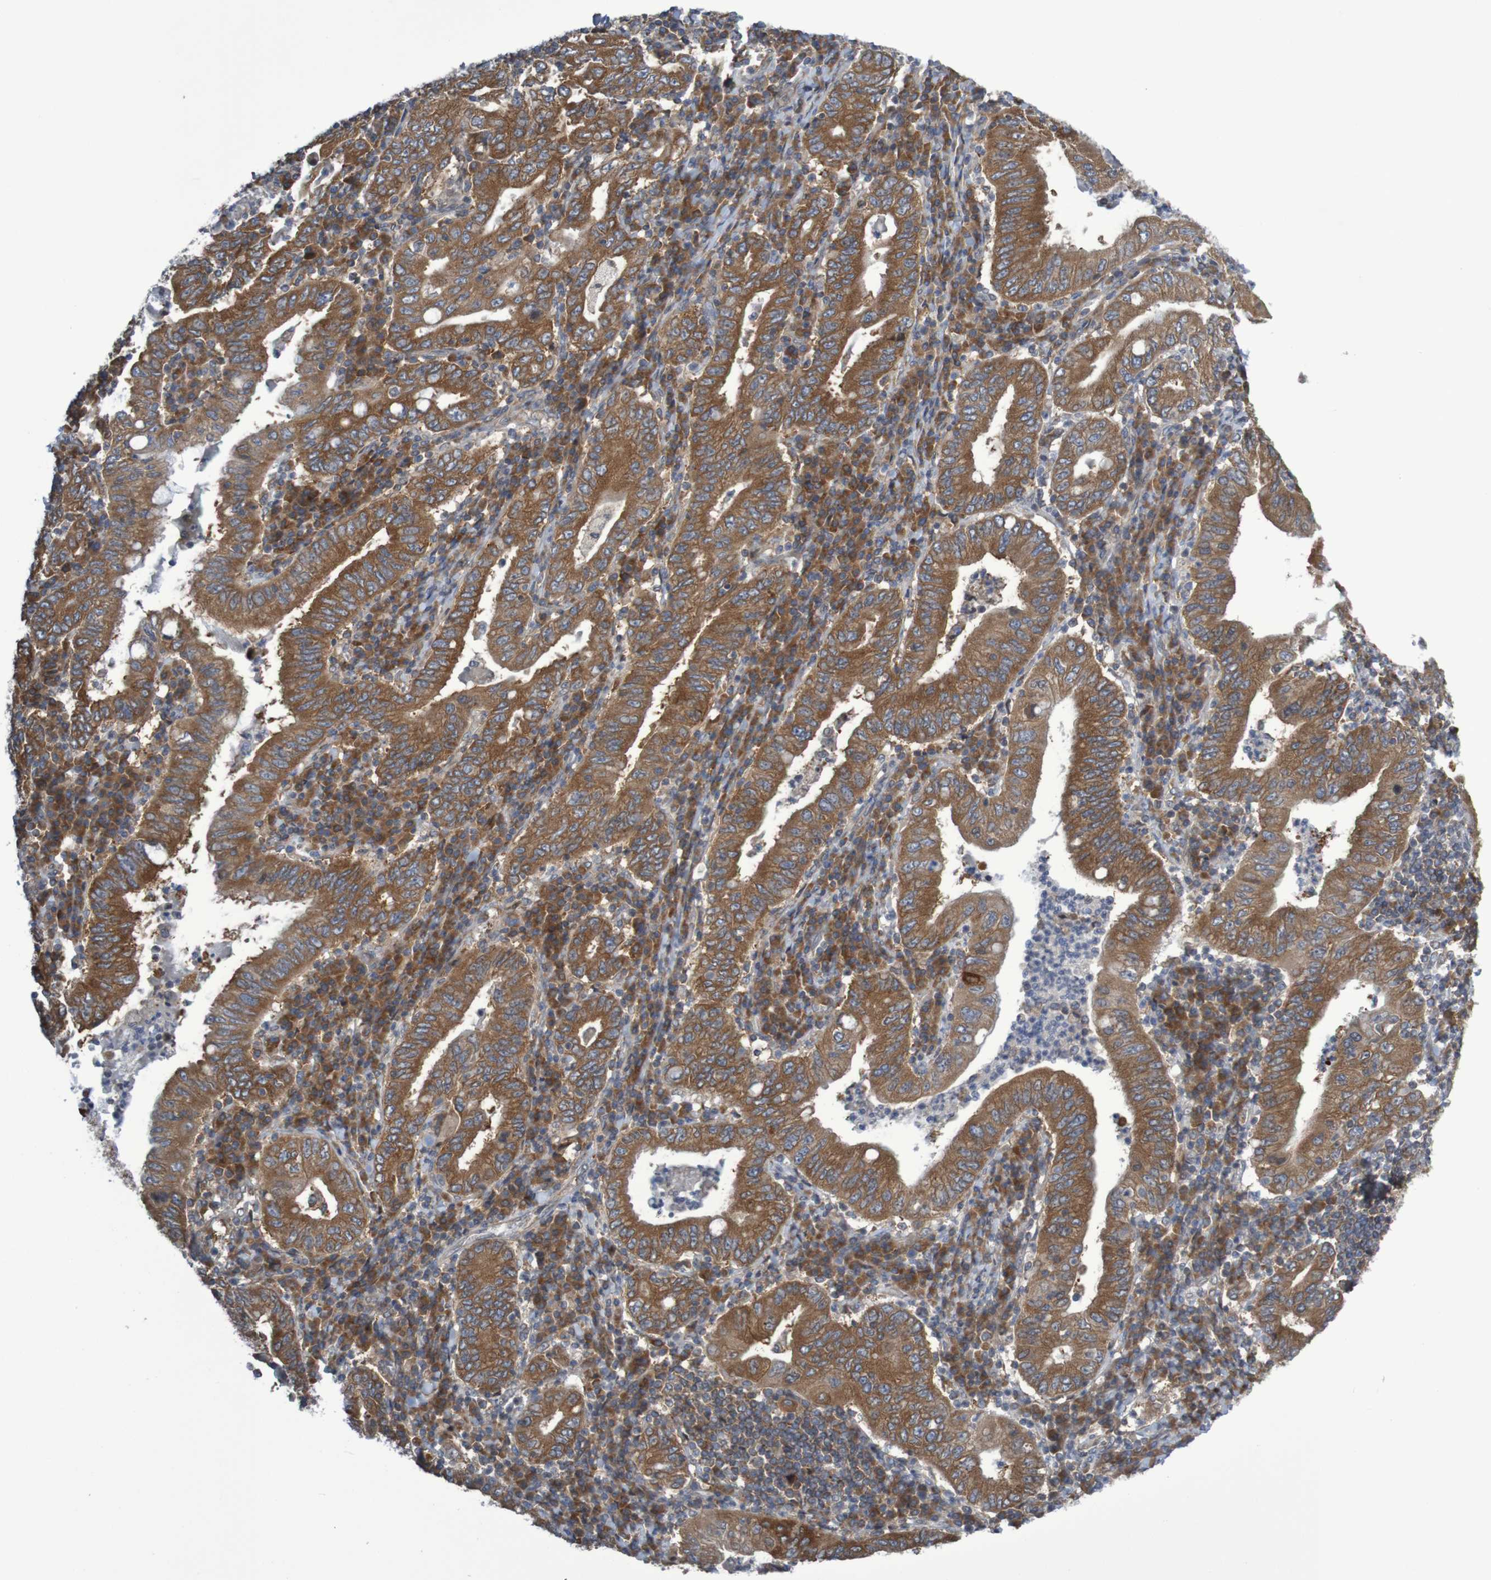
{"staining": {"intensity": "strong", "quantity": ">75%", "location": "cytoplasmic/membranous"}, "tissue": "stomach cancer", "cell_type": "Tumor cells", "image_type": "cancer", "snomed": [{"axis": "morphology", "description": "Normal tissue, NOS"}, {"axis": "morphology", "description": "Adenocarcinoma, NOS"}, {"axis": "topography", "description": "Esophagus"}, {"axis": "topography", "description": "Stomach, upper"}, {"axis": "topography", "description": "Peripheral nerve tissue"}], "caption": "Brown immunohistochemical staining in adenocarcinoma (stomach) displays strong cytoplasmic/membranous positivity in about >75% of tumor cells.", "gene": "LRRC47", "patient": {"sex": "male", "age": 62}}